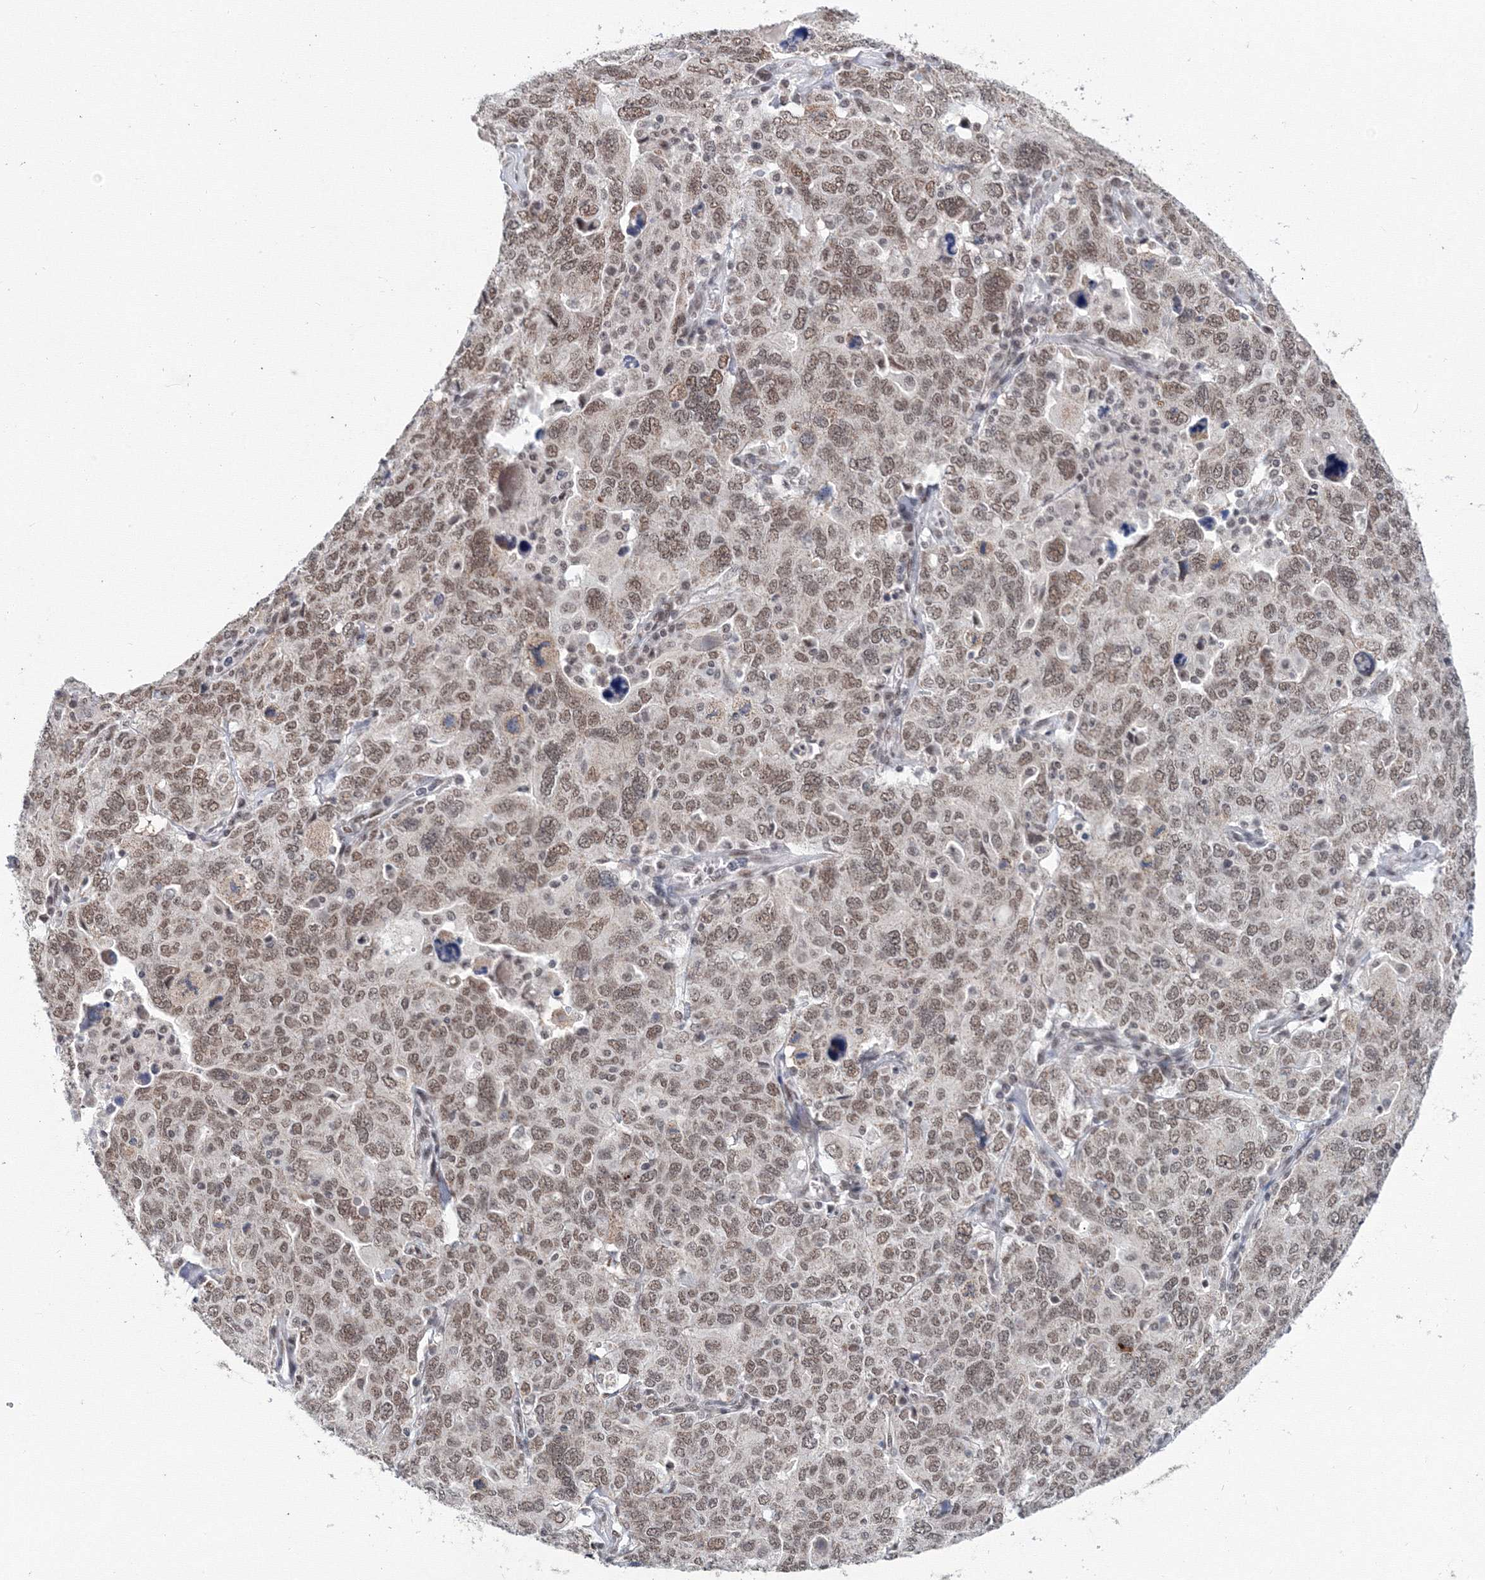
{"staining": {"intensity": "moderate", "quantity": ">75%", "location": "nuclear"}, "tissue": "ovarian cancer", "cell_type": "Tumor cells", "image_type": "cancer", "snomed": [{"axis": "morphology", "description": "Carcinoma, endometroid"}, {"axis": "topography", "description": "Ovary"}], "caption": "This micrograph reveals immunohistochemistry (IHC) staining of human ovarian cancer, with medium moderate nuclear expression in approximately >75% of tumor cells.", "gene": "SF3B6", "patient": {"sex": "female", "age": 62}}